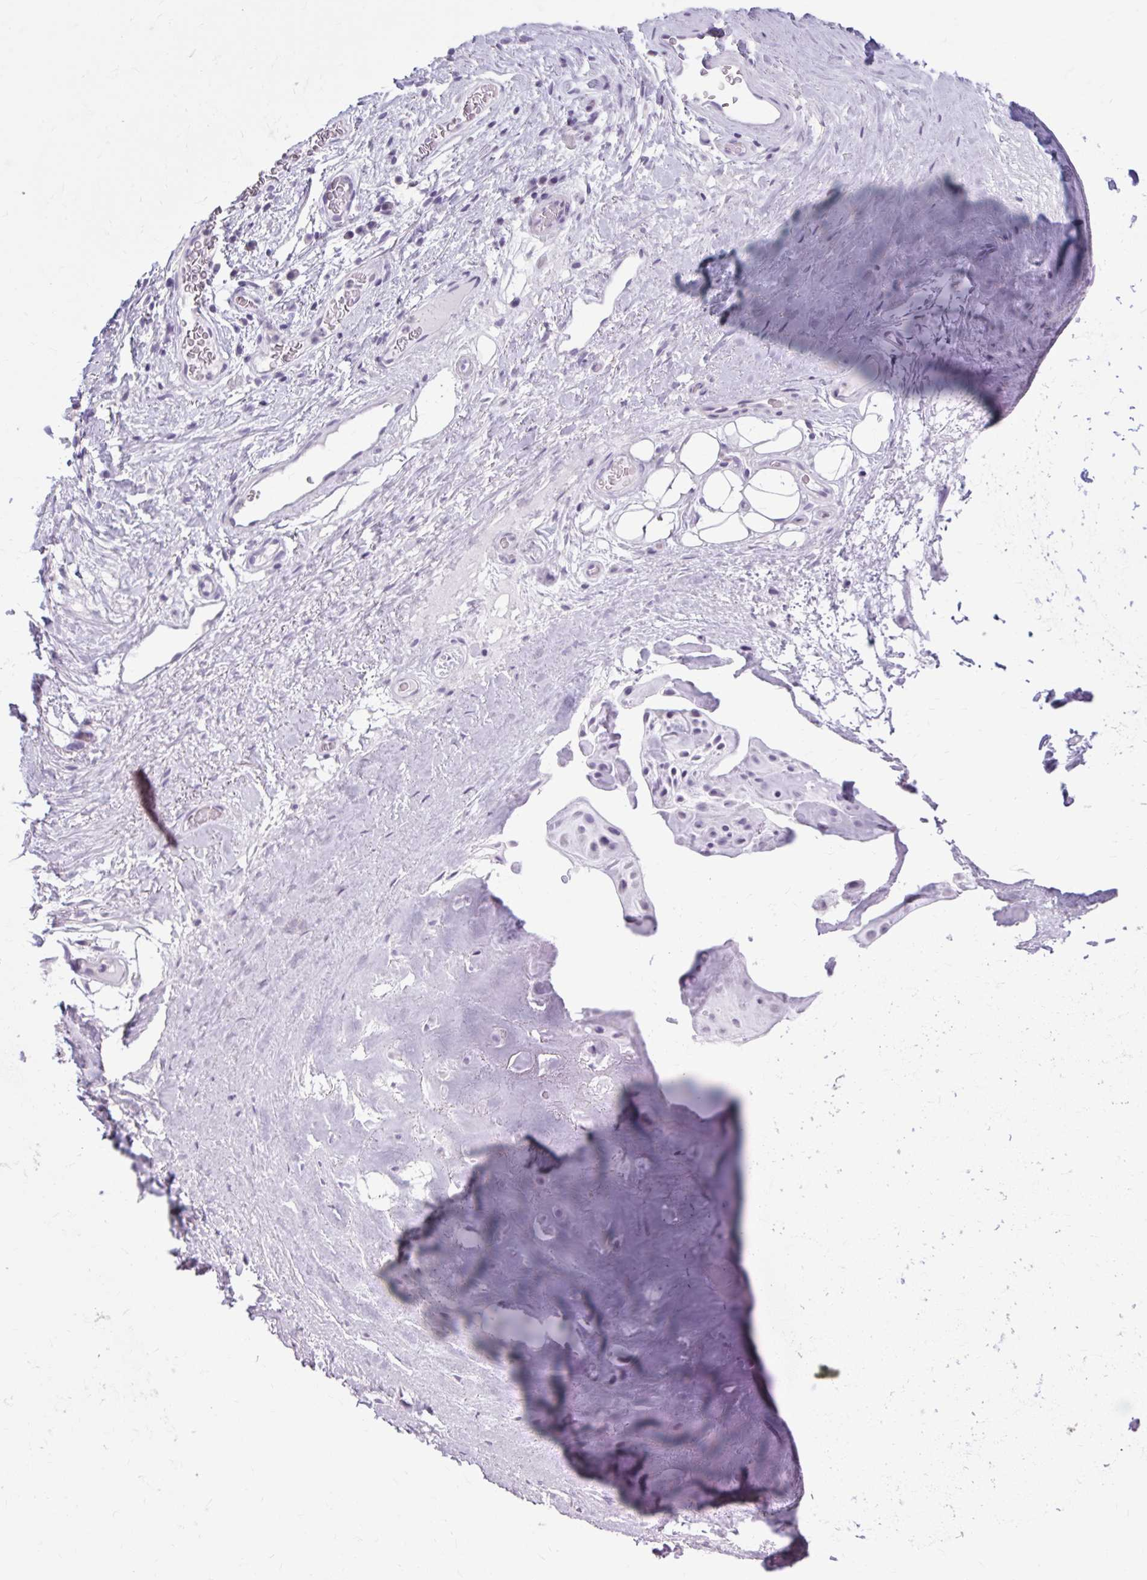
{"staining": {"intensity": "negative", "quantity": "none", "location": "none"}, "tissue": "adipose tissue", "cell_type": "Adipocytes", "image_type": "normal", "snomed": [{"axis": "morphology", "description": "Normal tissue, NOS"}, {"axis": "topography", "description": "Lymph node"}, {"axis": "topography", "description": "Cartilage tissue"}, {"axis": "topography", "description": "Nasopharynx"}], "caption": "This is an IHC photomicrograph of benign human adipose tissue. There is no expression in adipocytes.", "gene": "OR4B1", "patient": {"sex": "male", "age": 63}}